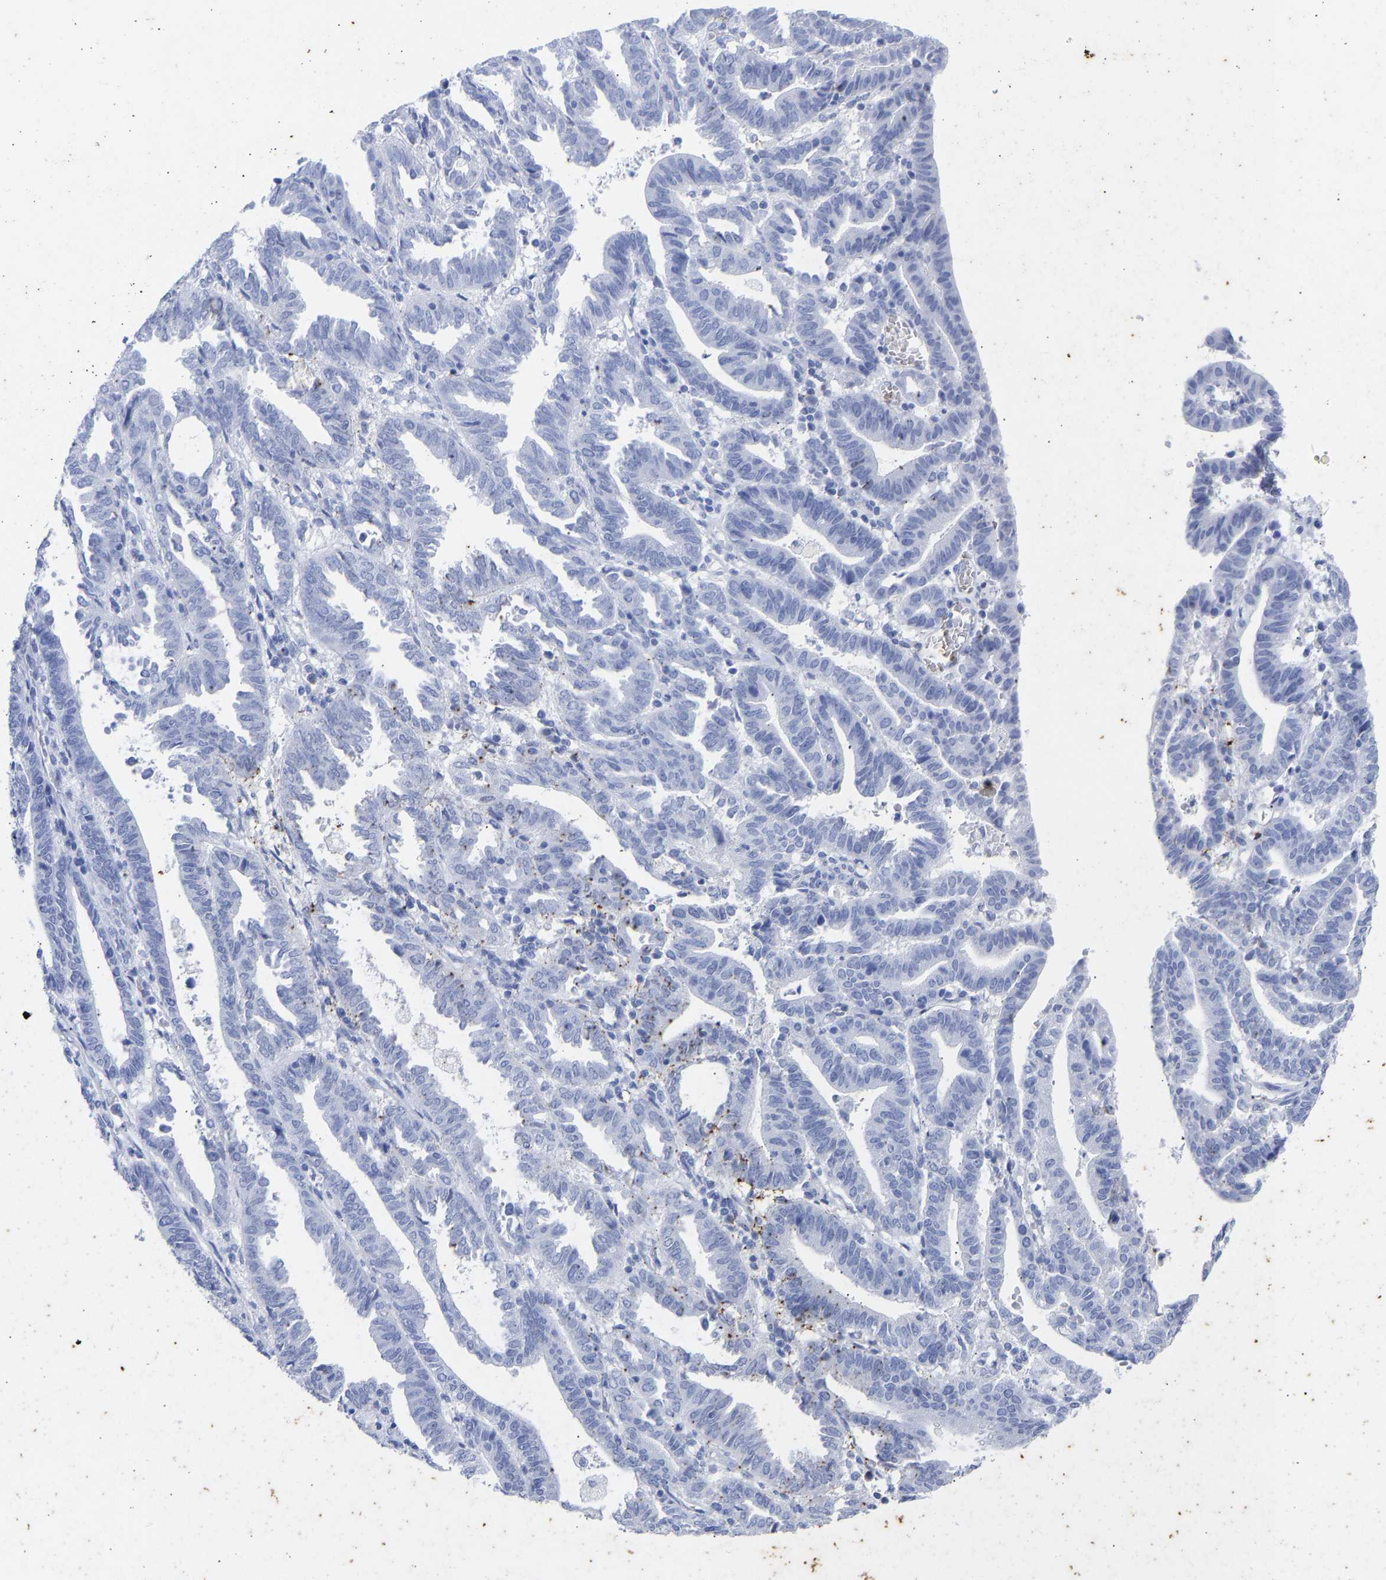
{"staining": {"intensity": "negative", "quantity": "none", "location": "none"}, "tissue": "endometrial cancer", "cell_type": "Tumor cells", "image_type": "cancer", "snomed": [{"axis": "morphology", "description": "Adenocarcinoma, NOS"}, {"axis": "topography", "description": "Uterus"}], "caption": "Immunohistochemical staining of adenocarcinoma (endometrial) demonstrates no significant staining in tumor cells.", "gene": "KRT1", "patient": {"sex": "female", "age": 83}}